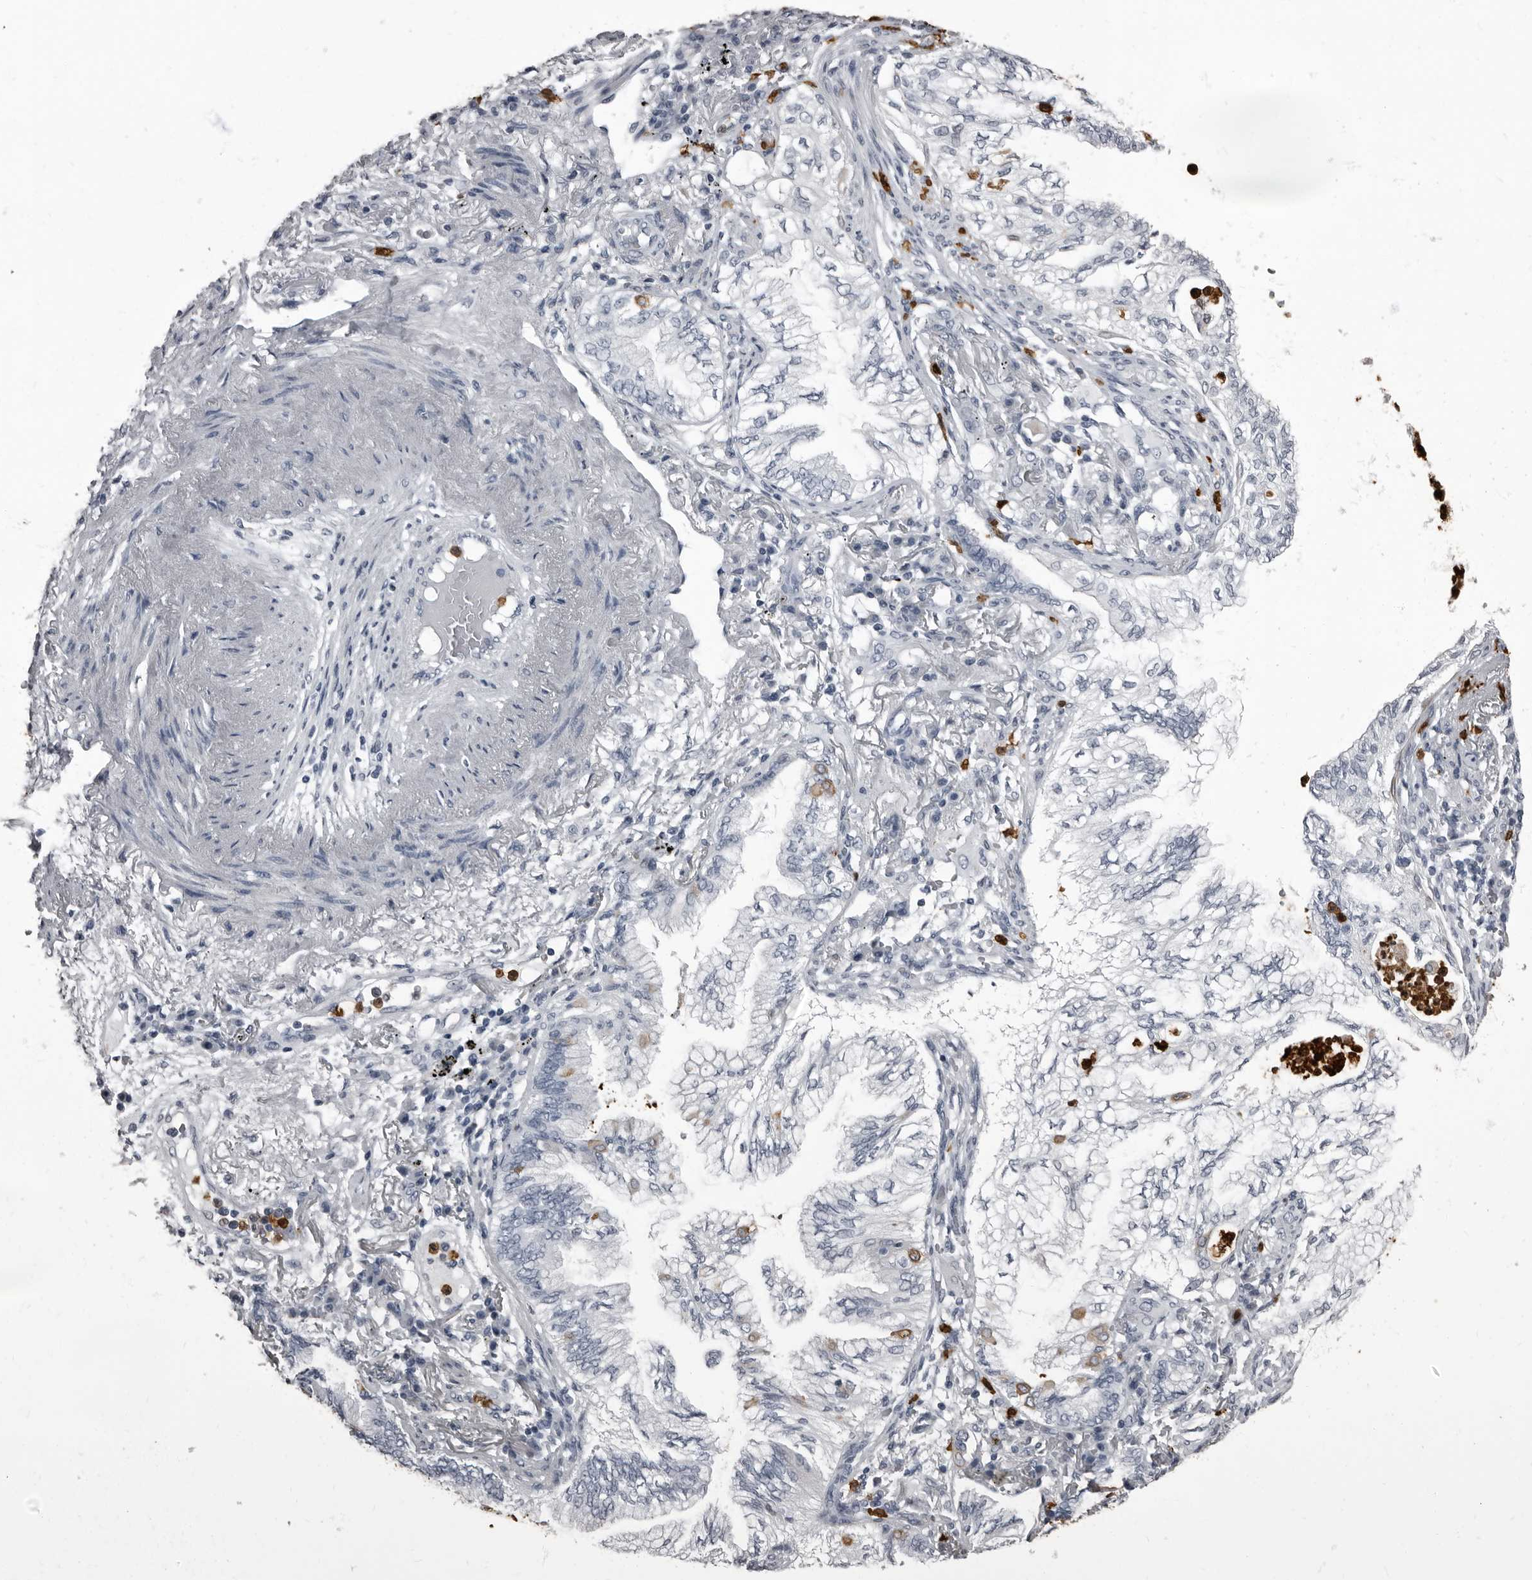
{"staining": {"intensity": "negative", "quantity": "none", "location": "none"}, "tissue": "lung cancer", "cell_type": "Tumor cells", "image_type": "cancer", "snomed": [{"axis": "morphology", "description": "Adenocarcinoma, NOS"}, {"axis": "topography", "description": "Lung"}], "caption": "An IHC histopathology image of lung cancer (adenocarcinoma) is shown. There is no staining in tumor cells of lung cancer (adenocarcinoma).", "gene": "TPD52L1", "patient": {"sex": "female", "age": 70}}